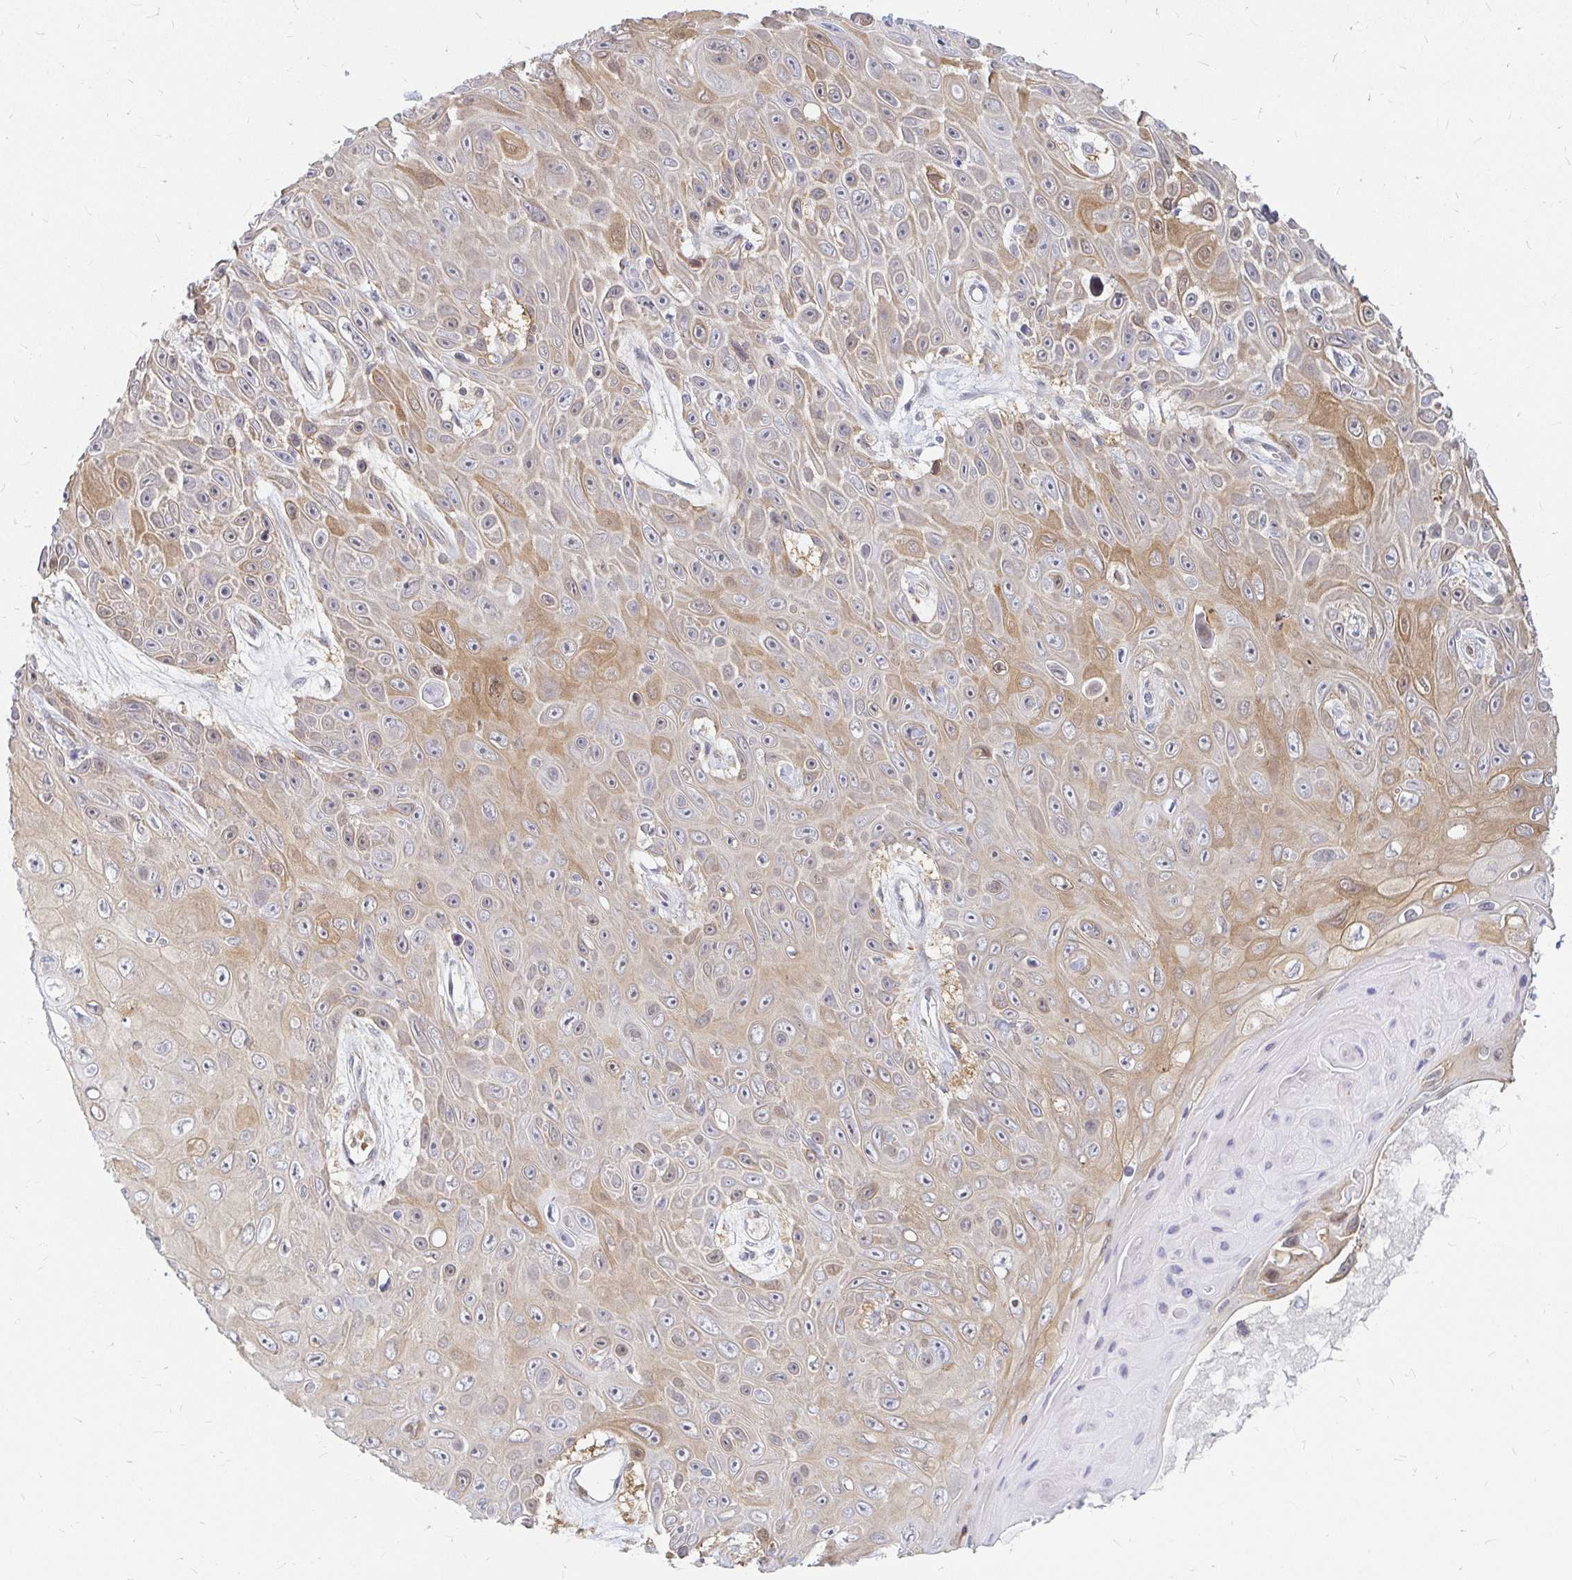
{"staining": {"intensity": "weak", "quantity": "25%-75%", "location": "cytoplasmic/membranous"}, "tissue": "skin cancer", "cell_type": "Tumor cells", "image_type": "cancer", "snomed": [{"axis": "morphology", "description": "Squamous cell carcinoma, NOS"}, {"axis": "topography", "description": "Skin"}], "caption": "Skin cancer stained with a brown dye displays weak cytoplasmic/membranous positive expression in approximately 25%-75% of tumor cells.", "gene": "CAST", "patient": {"sex": "male", "age": 82}}